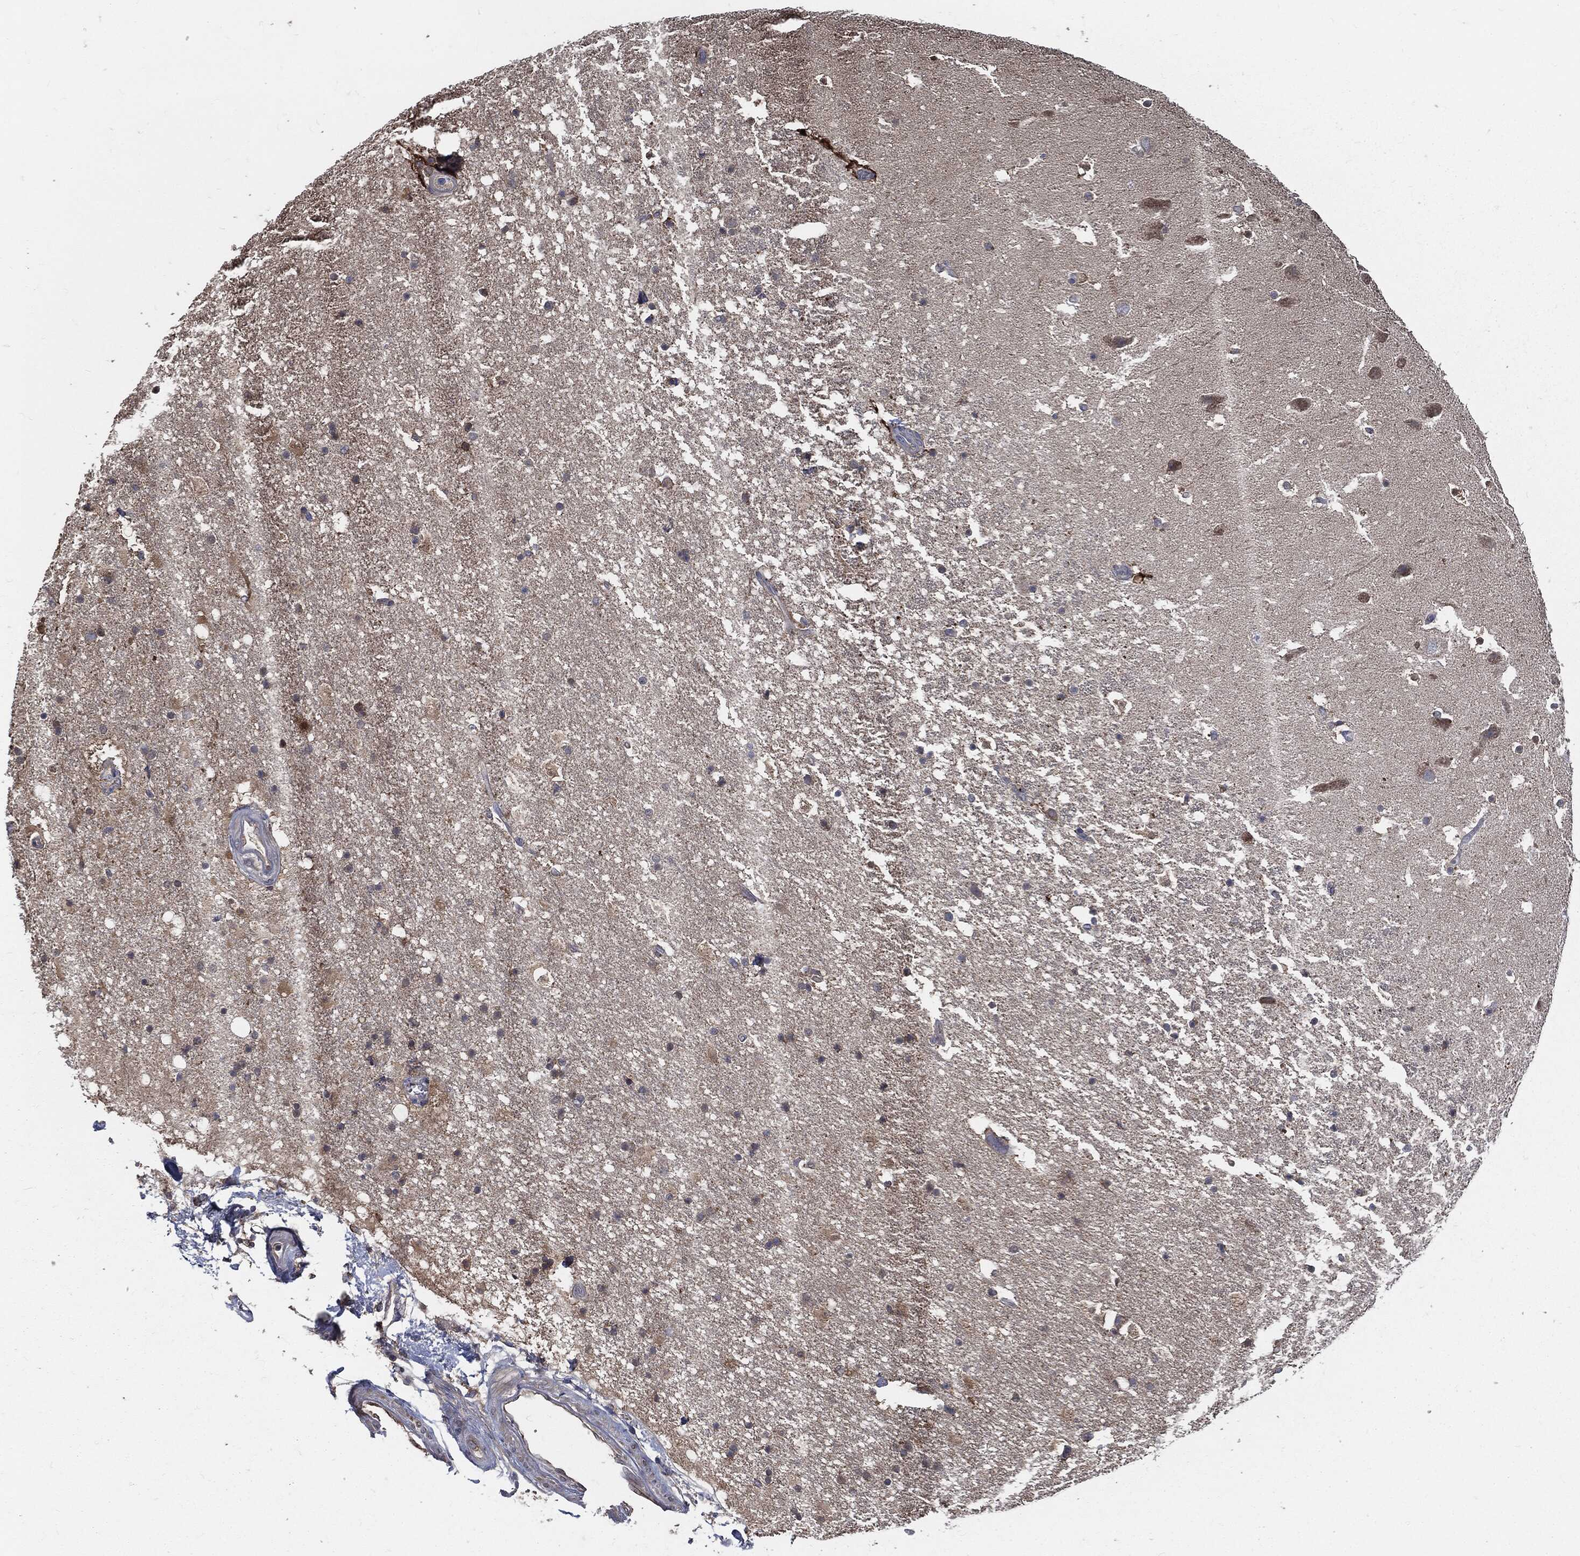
{"staining": {"intensity": "moderate", "quantity": "<25%", "location": "cytoplasmic/membranous"}, "tissue": "hippocampus", "cell_type": "Glial cells", "image_type": "normal", "snomed": [{"axis": "morphology", "description": "Normal tissue, NOS"}, {"axis": "topography", "description": "Hippocampus"}], "caption": "About <25% of glial cells in benign hippocampus exhibit moderate cytoplasmic/membranous protein expression as visualized by brown immunohistochemical staining.", "gene": "PRDX4", "patient": {"sex": "male", "age": 51}}